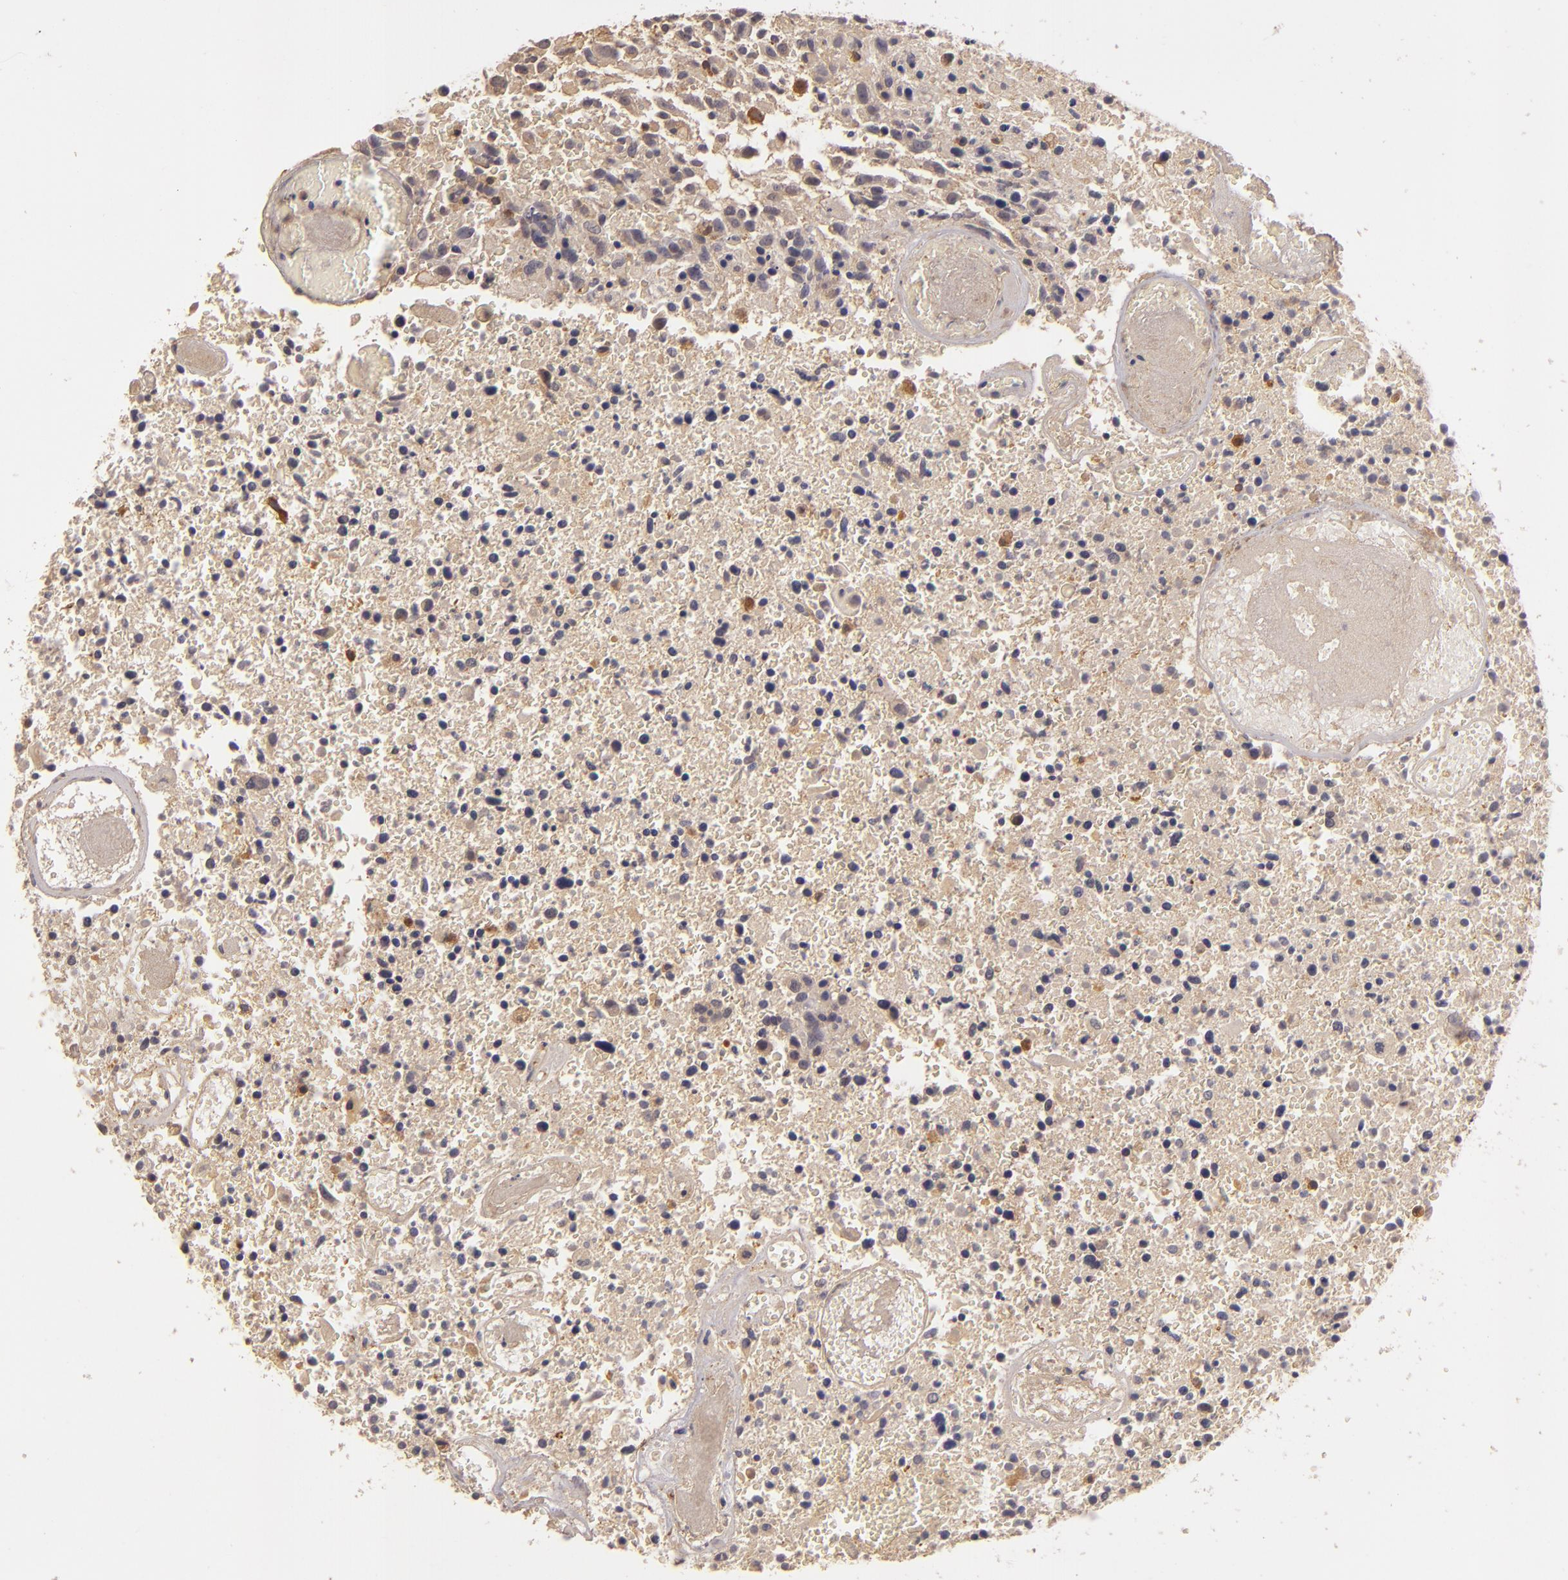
{"staining": {"intensity": "moderate", "quantity": ">75%", "location": "cytoplasmic/membranous"}, "tissue": "glioma", "cell_type": "Tumor cells", "image_type": "cancer", "snomed": [{"axis": "morphology", "description": "Glioma, malignant, High grade"}, {"axis": "topography", "description": "Brain"}], "caption": "Protein expression analysis of glioma reveals moderate cytoplasmic/membranous expression in approximately >75% of tumor cells.", "gene": "PRKCD", "patient": {"sex": "male", "age": 72}}